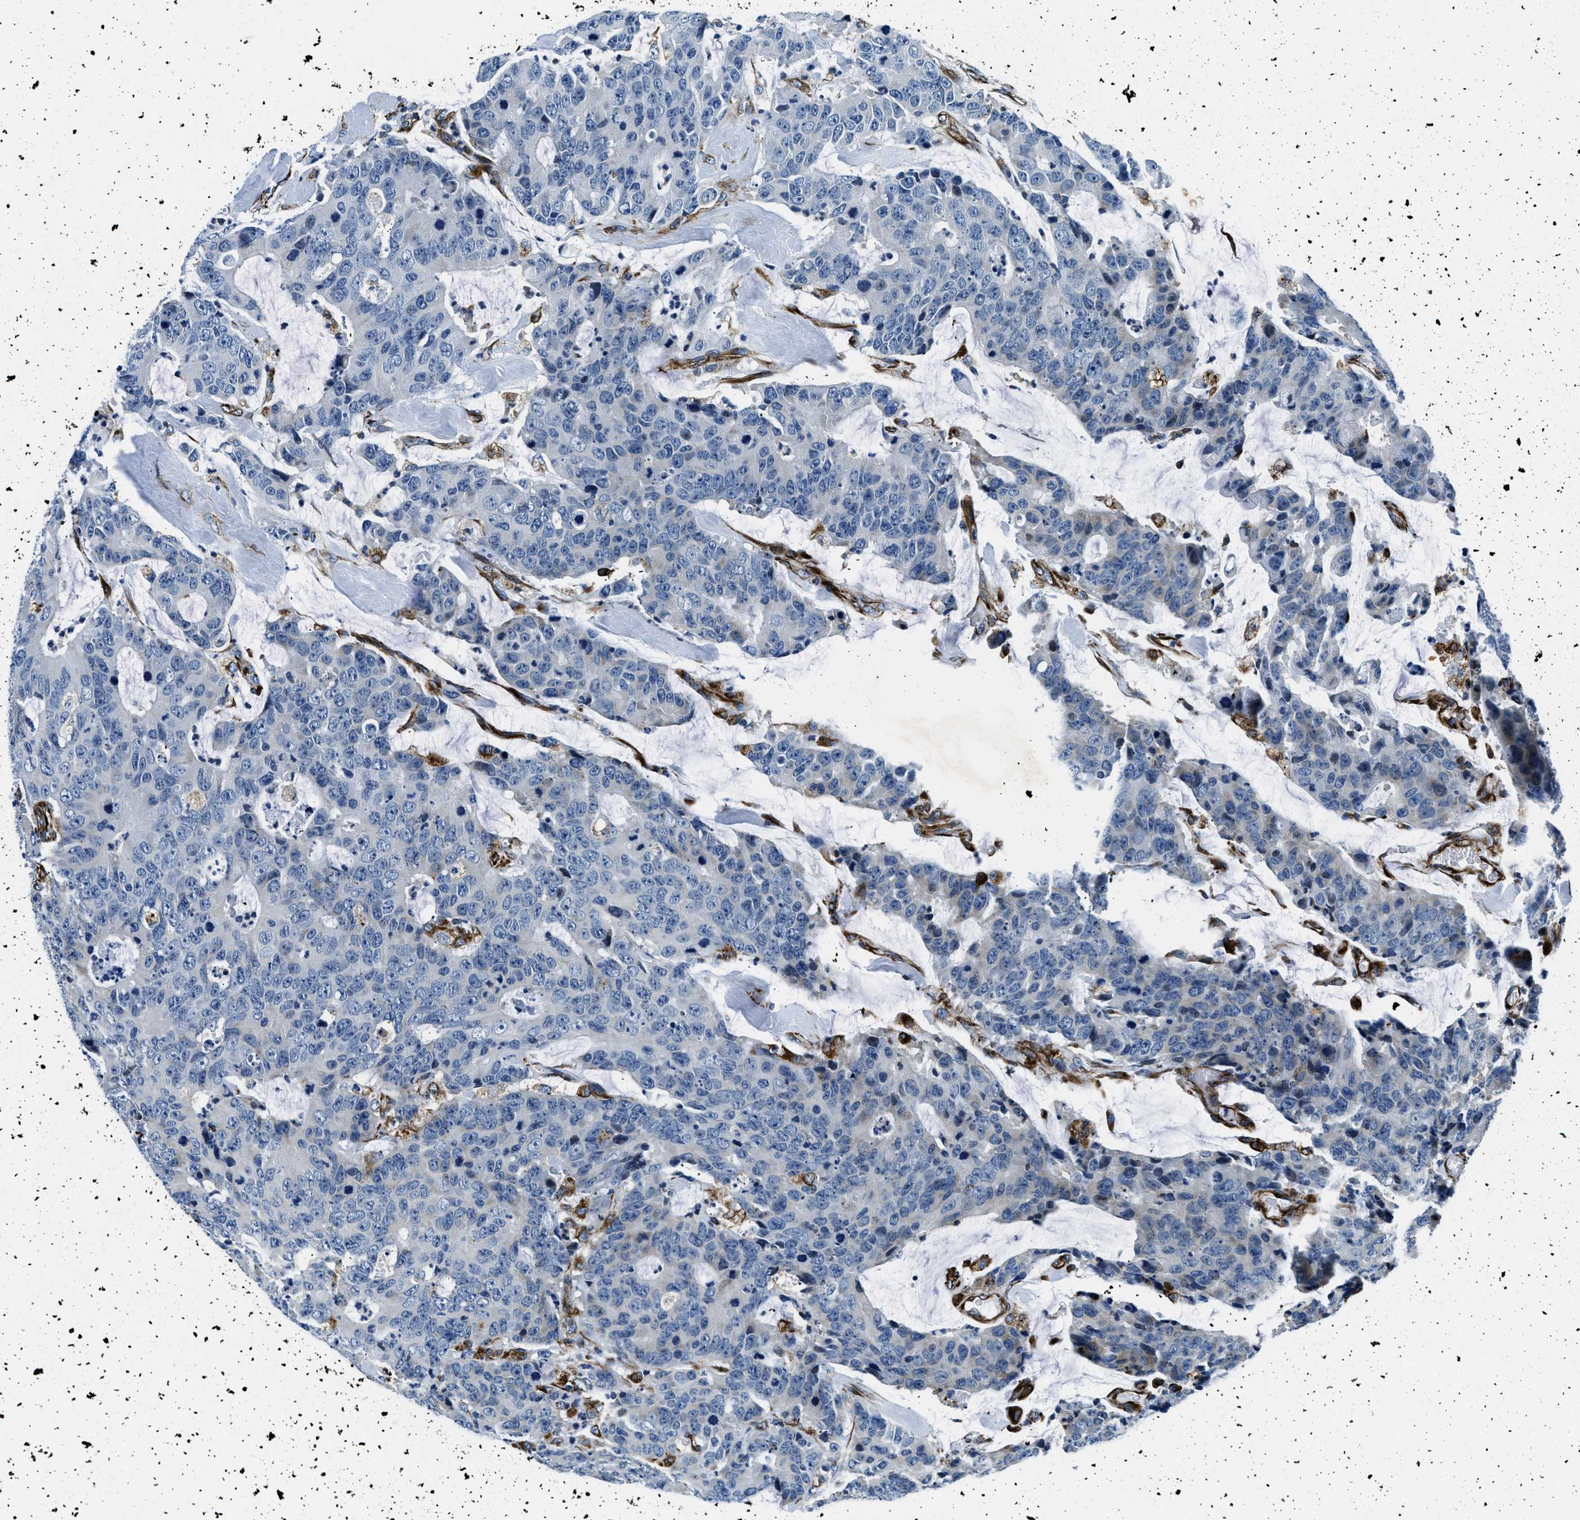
{"staining": {"intensity": "negative", "quantity": "none", "location": "none"}, "tissue": "colorectal cancer", "cell_type": "Tumor cells", "image_type": "cancer", "snomed": [{"axis": "morphology", "description": "Adenocarcinoma, NOS"}, {"axis": "topography", "description": "Colon"}], "caption": "This is an IHC micrograph of adenocarcinoma (colorectal). There is no positivity in tumor cells.", "gene": "GNS", "patient": {"sex": "female", "age": 86}}